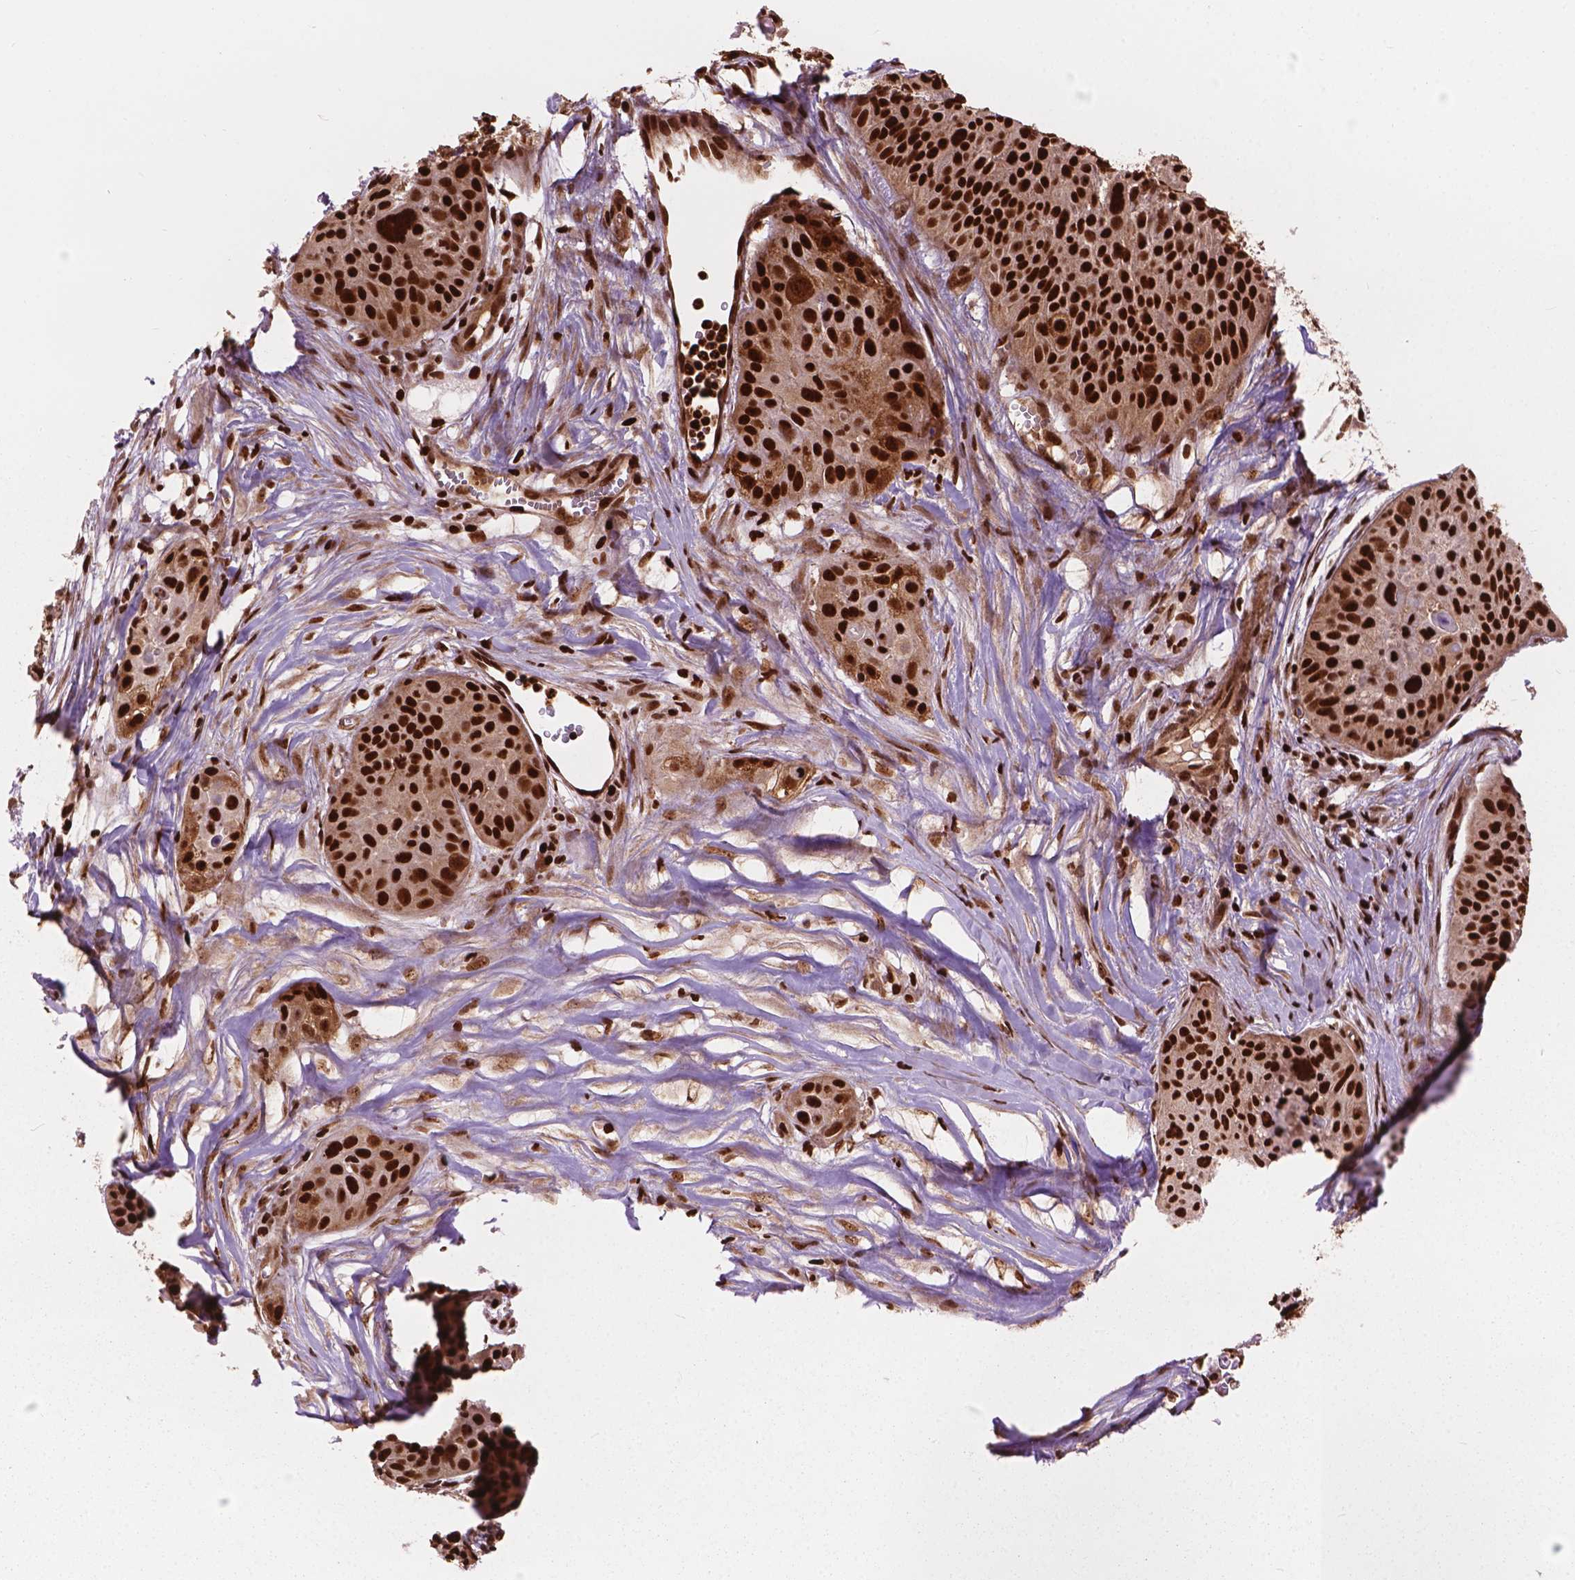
{"staining": {"intensity": "strong", "quantity": ">75%", "location": "nuclear"}, "tissue": "skin cancer", "cell_type": "Tumor cells", "image_type": "cancer", "snomed": [{"axis": "morphology", "description": "Squamous cell carcinoma, NOS"}, {"axis": "topography", "description": "Skin"}, {"axis": "topography", "description": "Anal"}], "caption": "Protein positivity by IHC reveals strong nuclear expression in approximately >75% of tumor cells in squamous cell carcinoma (skin).", "gene": "ANP32B", "patient": {"sex": "female", "age": 75}}